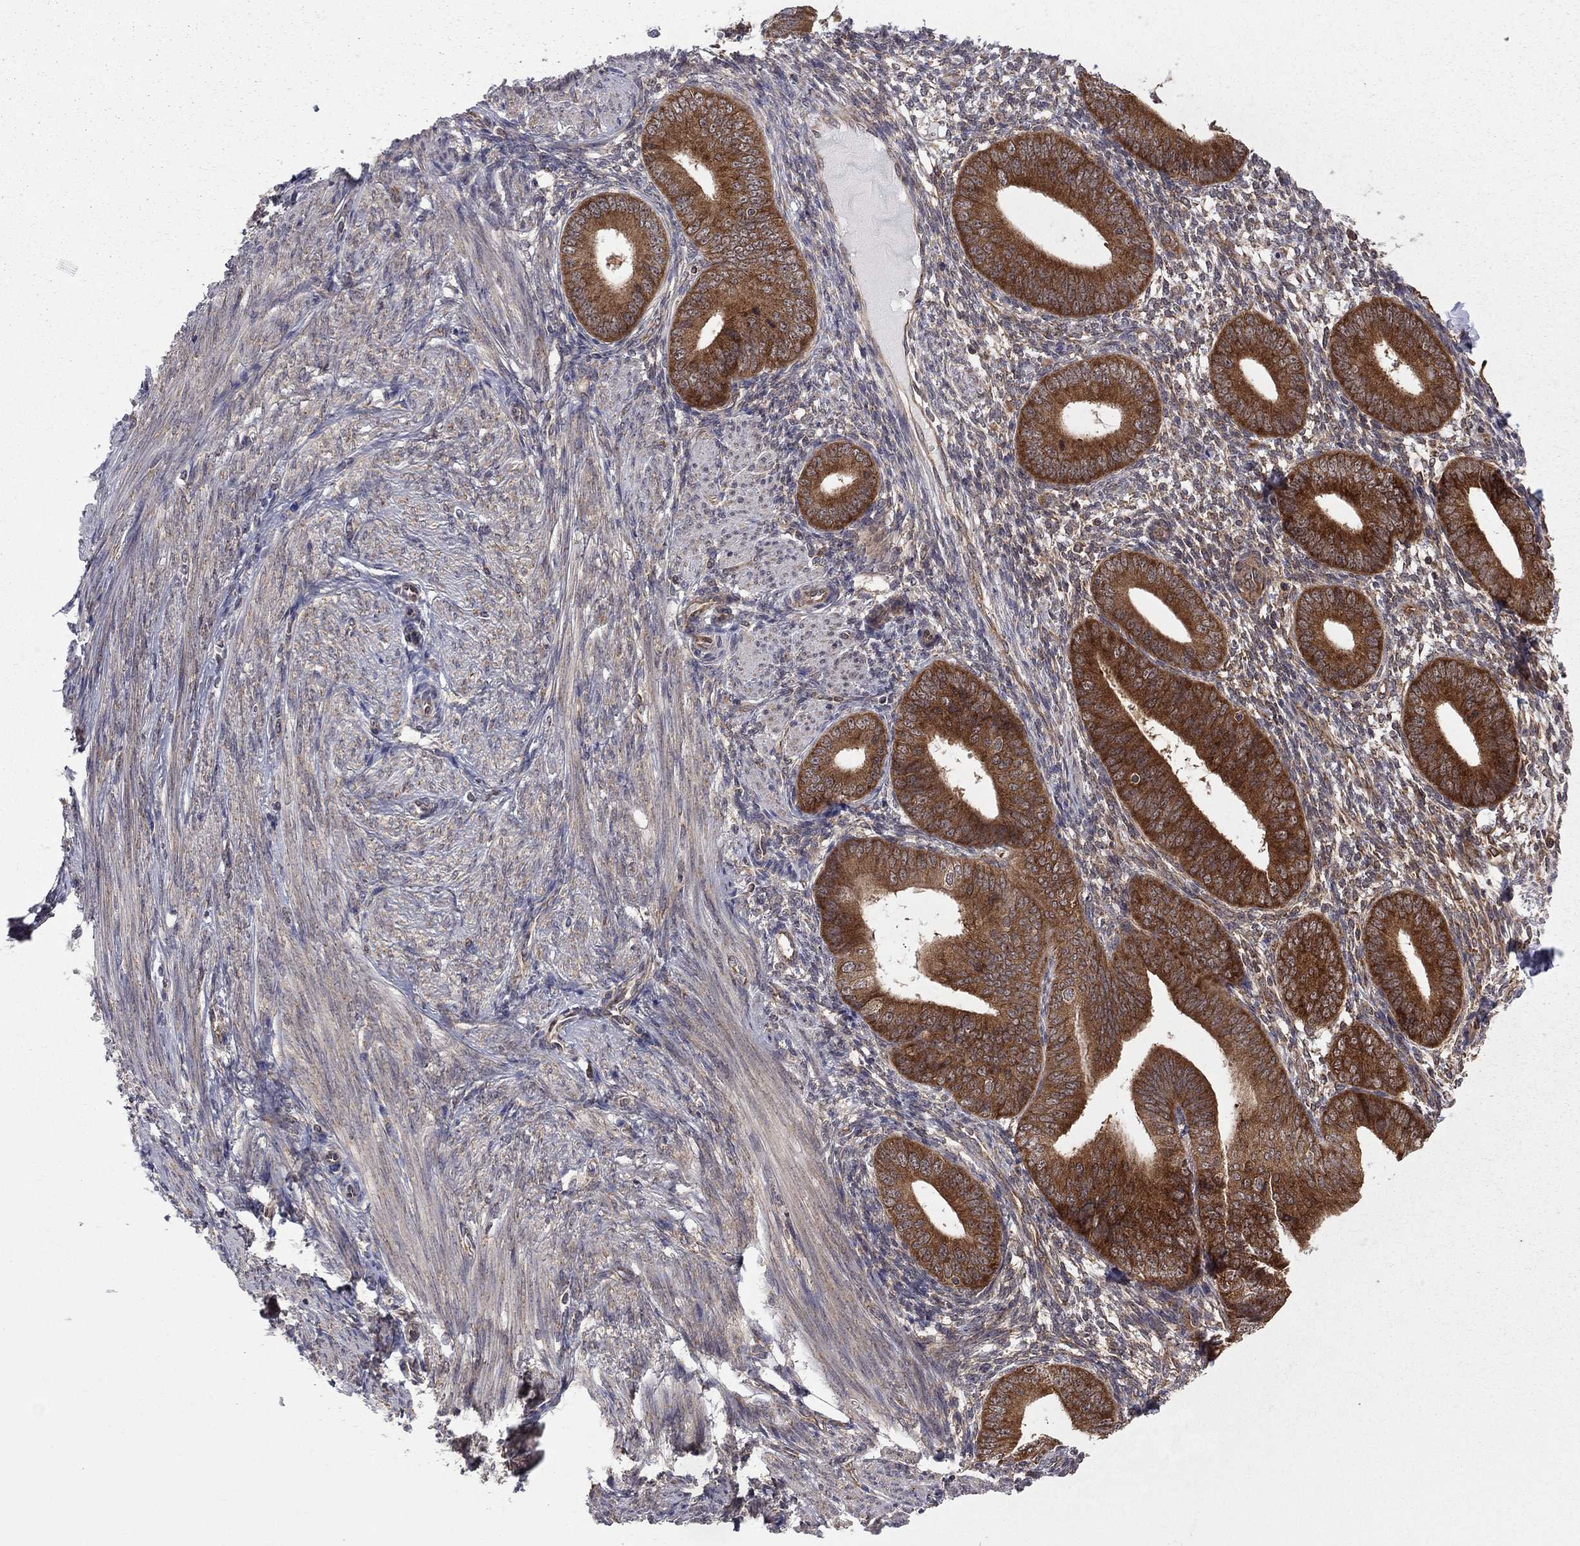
{"staining": {"intensity": "weak", "quantity": "<25%", "location": "cytoplasmic/membranous"}, "tissue": "endometrium", "cell_type": "Cells in endometrial stroma", "image_type": "normal", "snomed": [{"axis": "morphology", "description": "Normal tissue, NOS"}, {"axis": "topography", "description": "Endometrium"}], "caption": "This micrograph is of normal endometrium stained with immunohistochemistry (IHC) to label a protein in brown with the nuclei are counter-stained blue. There is no staining in cells in endometrial stroma.", "gene": "NAA50", "patient": {"sex": "female", "age": 39}}